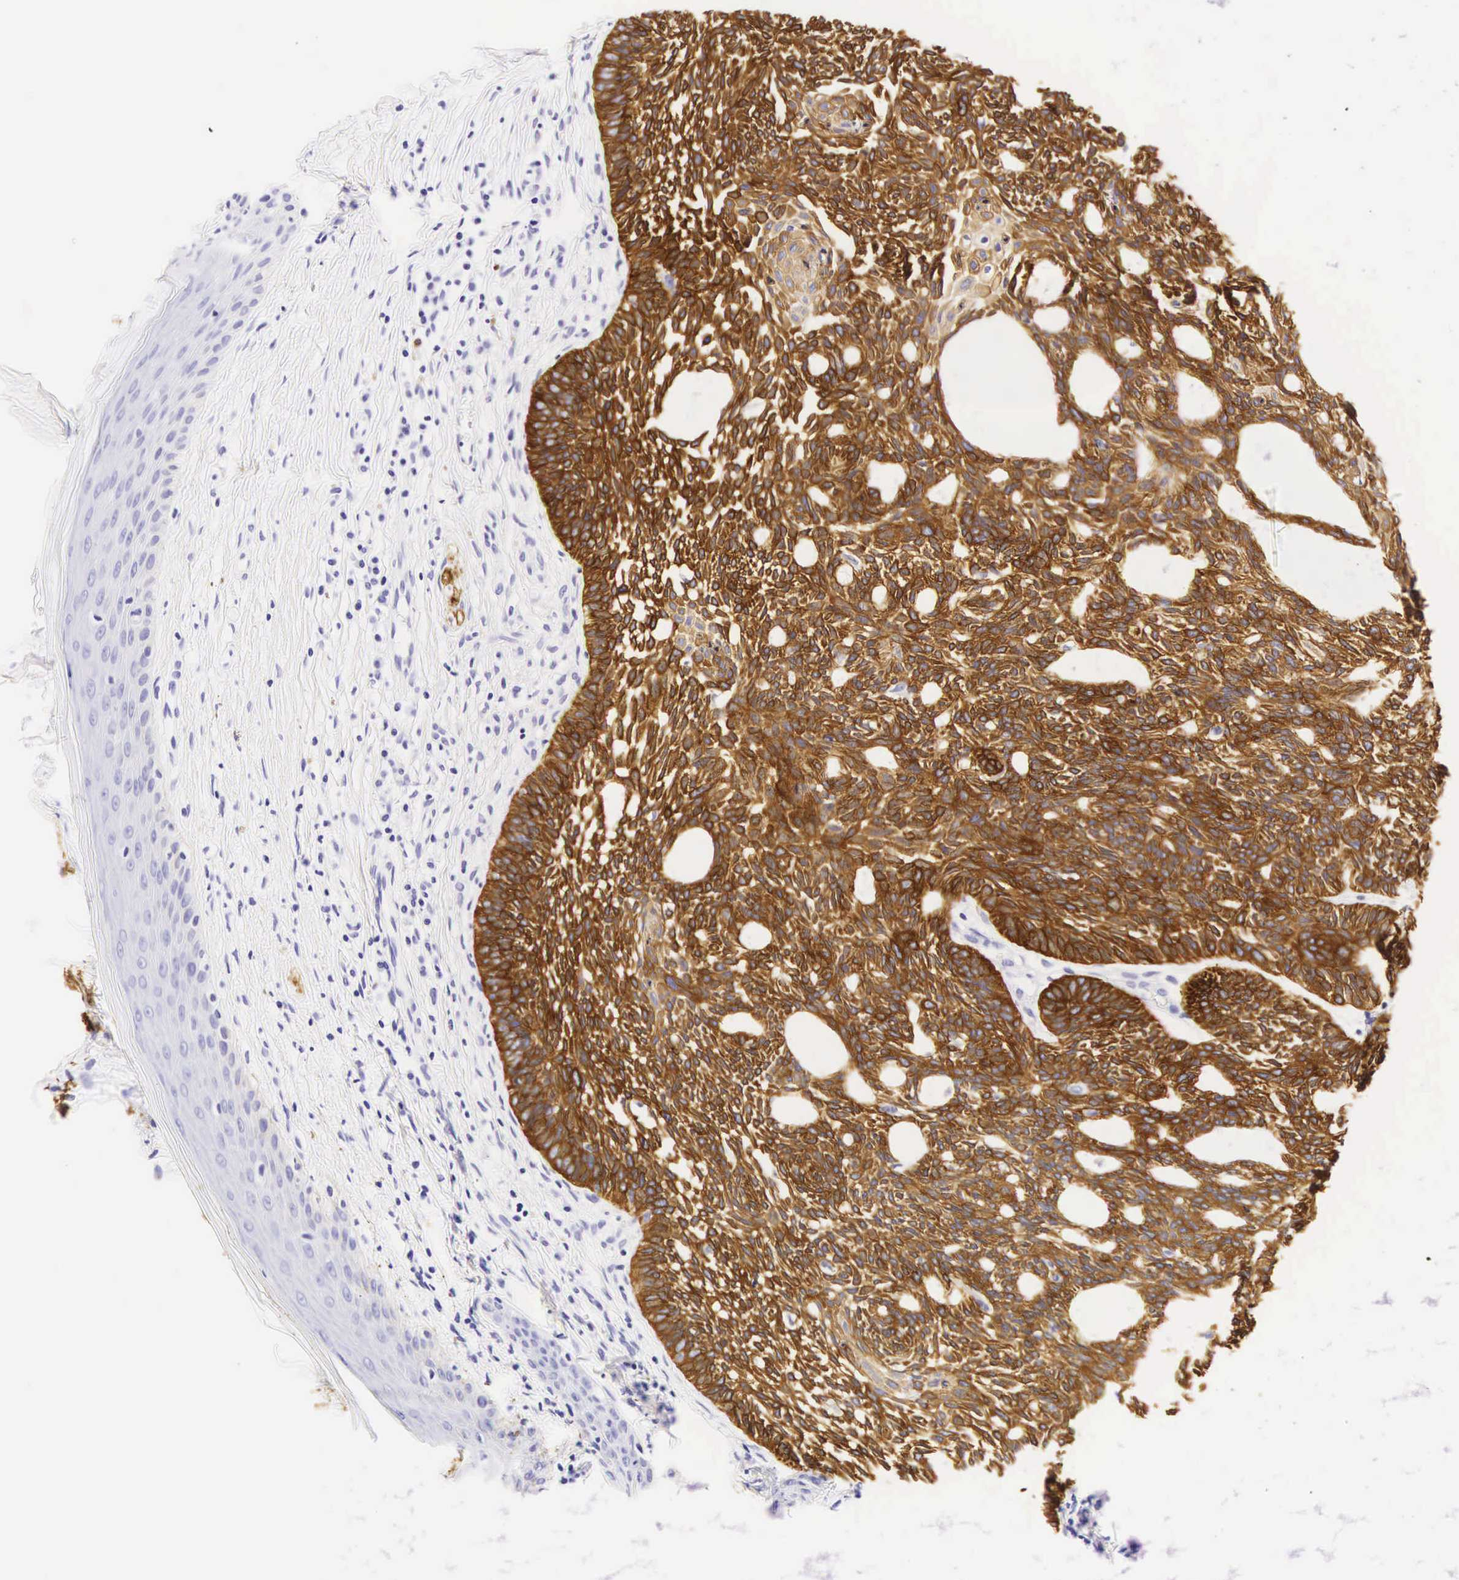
{"staining": {"intensity": "strong", "quantity": ">75%", "location": "cytoplasmic/membranous"}, "tissue": "skin cancer", "cell_type": "Tumor cells", "image_type": "cancer", "snomed": [{"axis": "morphology", "description": "Basal cell carcinoma"}, {"axis": "topography", "description": "Skin"}], "caption": "A photomicrograph of skin basal cell carcinoma stained for a protein exhibits strong cytoplasmic/membranous brown staining in tumor cells.", "gene": "KRT18", "patient": {"sex": "male", "age": 58}}